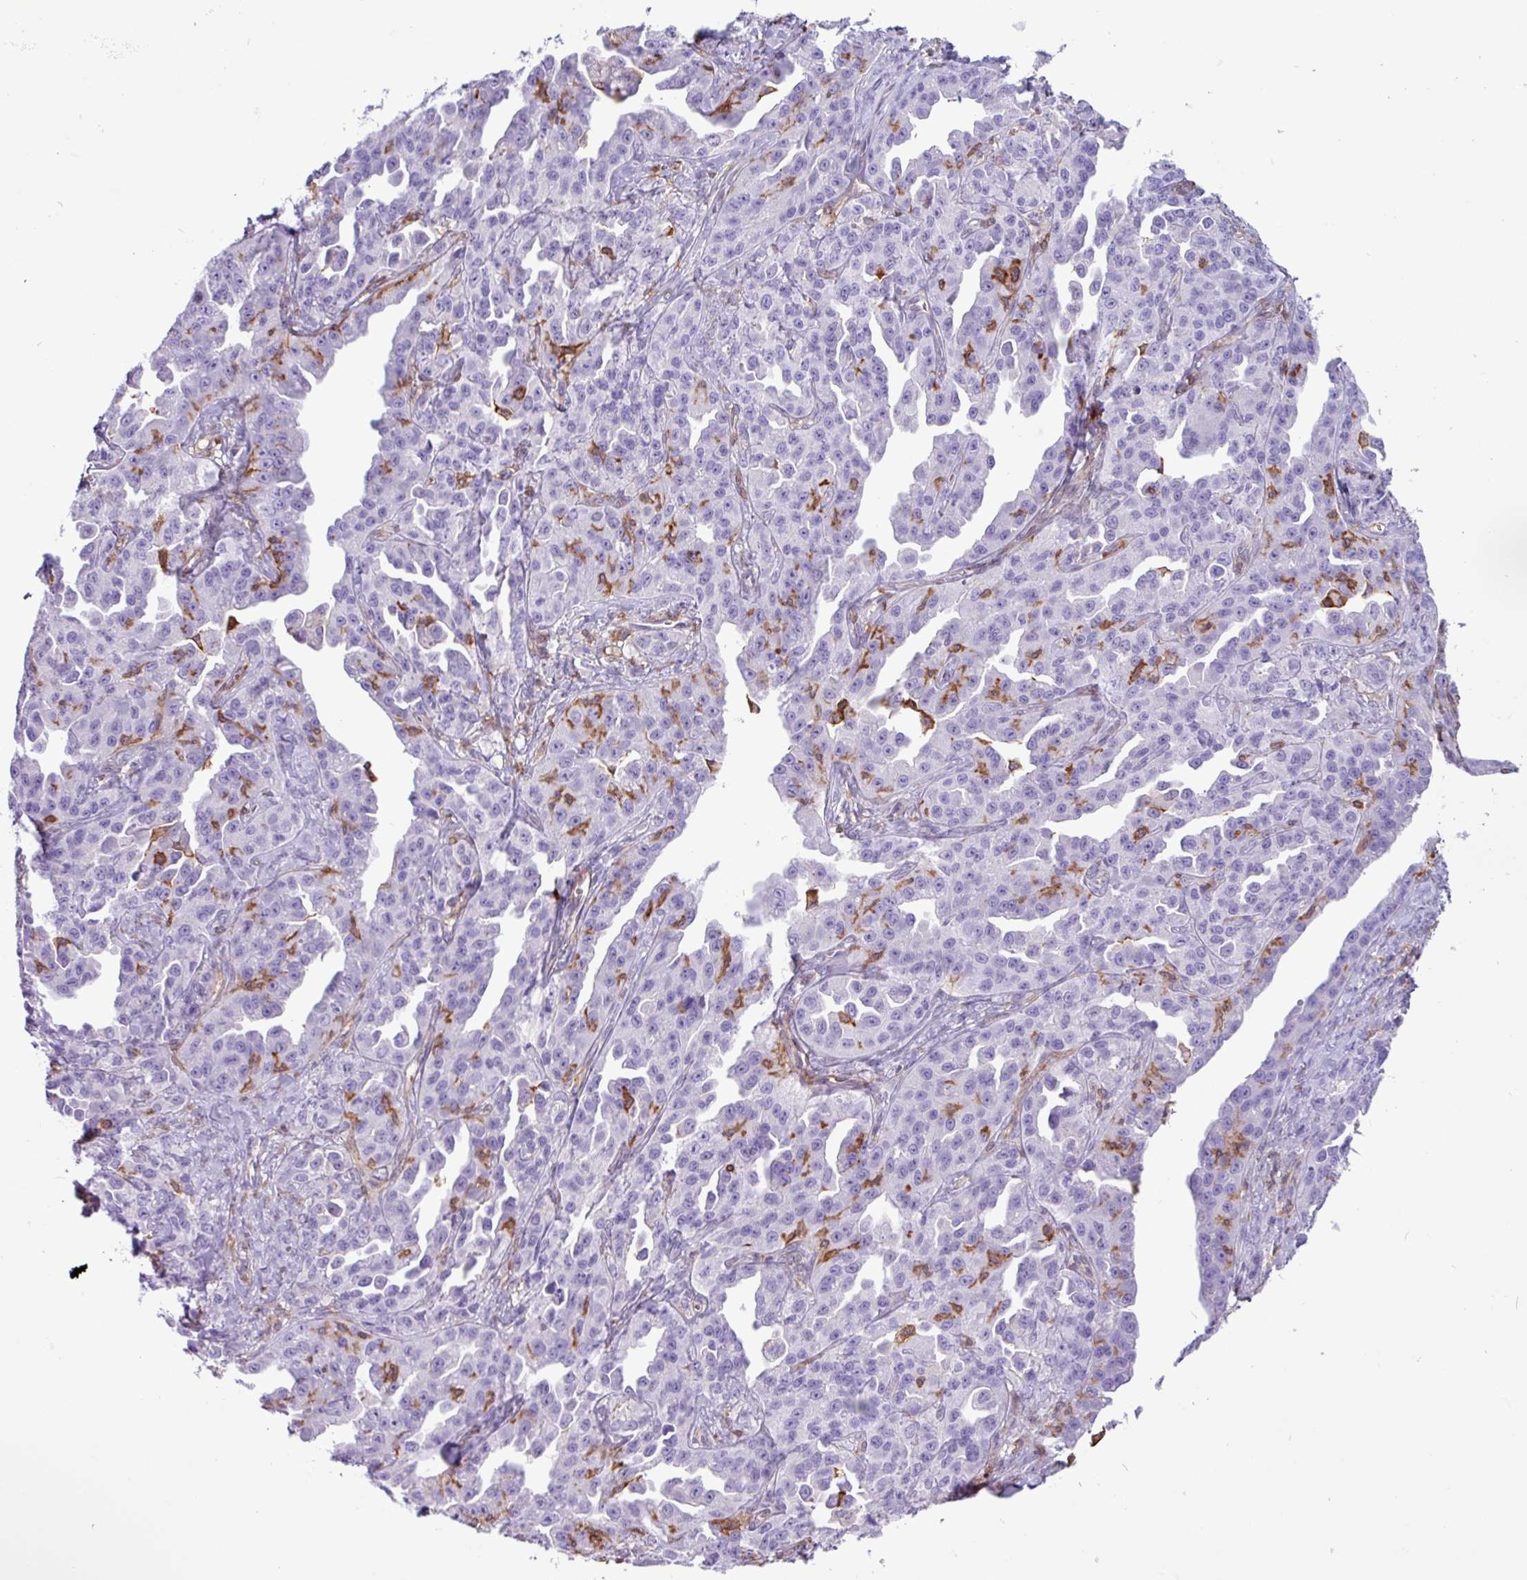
{"staining": {"intensity": "negative", "quantity": "none", "location": "none"}, "tissue": "ovarian cancer", "cell_type": "Tumor cells", "image_type": "cancer", "snomed": [{"axis": "morphology", "description": "Cystadenocarcinoma, serous, NOS"}, {"axis": "topography", "description": "Ovary"}], "caption": "Image shows no significant protein staining in tumor cells of ovarian cancer. The staining was performed using DAB to visualize the protein expression in brown, while the nuclei were stained in blue with hematoxylin (Magnification: 20x).", "gene": "PPP1R18", "patient": {"sex": "female", "age": 75}}